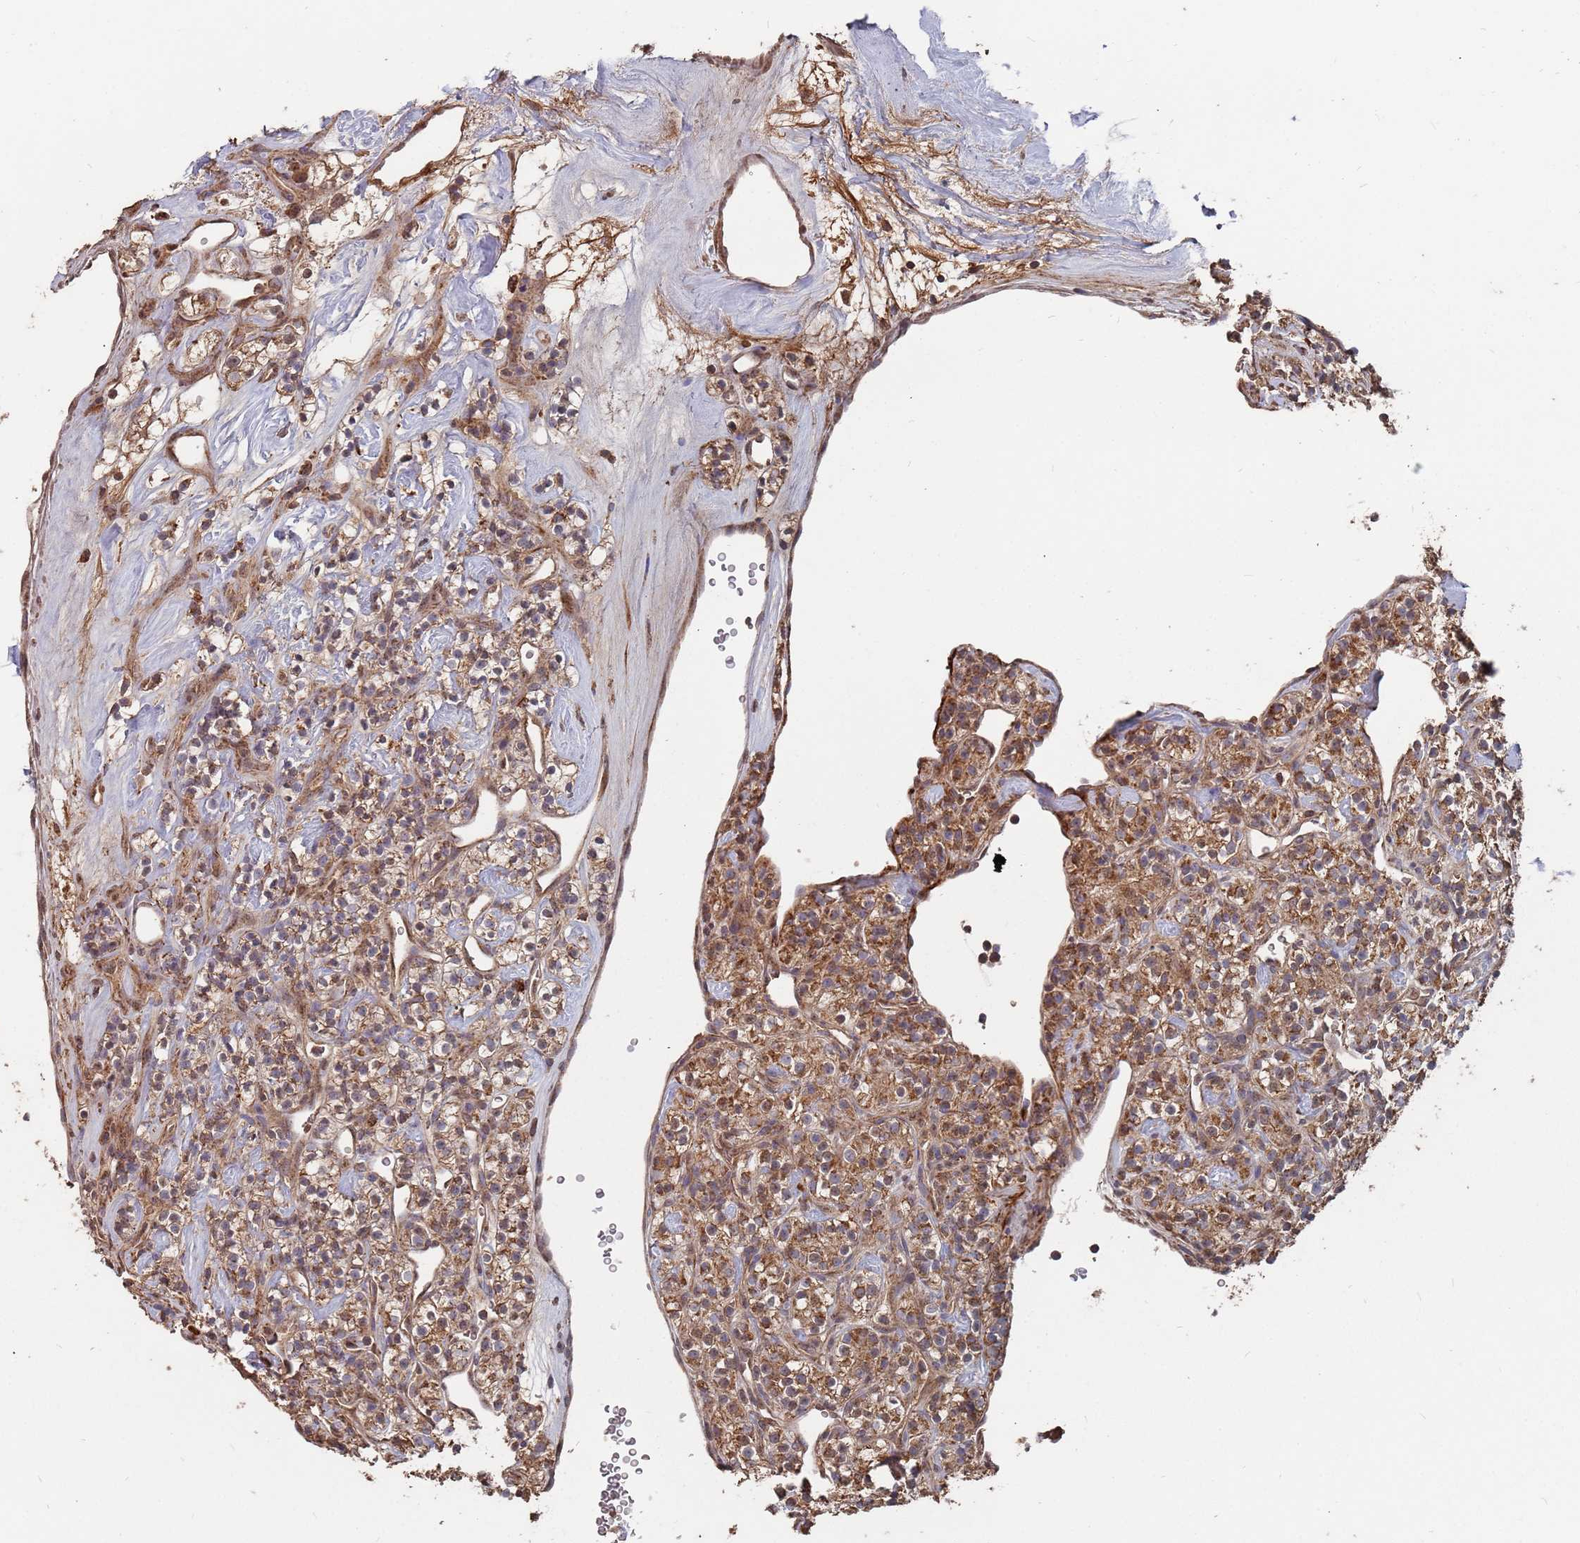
{"staining": {"intensity": "moderate", "quantity": ">75%", "location": "cytoplasmic/membranous"}, "tissue": "renal cancer", "cell_type": "Tumor cells", "image_type": "cancer", "snomed": [{"axis": "morphology", "description": "Adenocarcinoma, NOS"}, {"axis": "topography", "description": "Kidney"}], "caption": "Brown immunohistochemical staining in human adenocarcinoma (renal) exhibits moderate cytoplasmic/membranous positivity in about >75% of tumor cells.", "gene": "PRORP", "patient": {"sex": "male", "age": 77}}